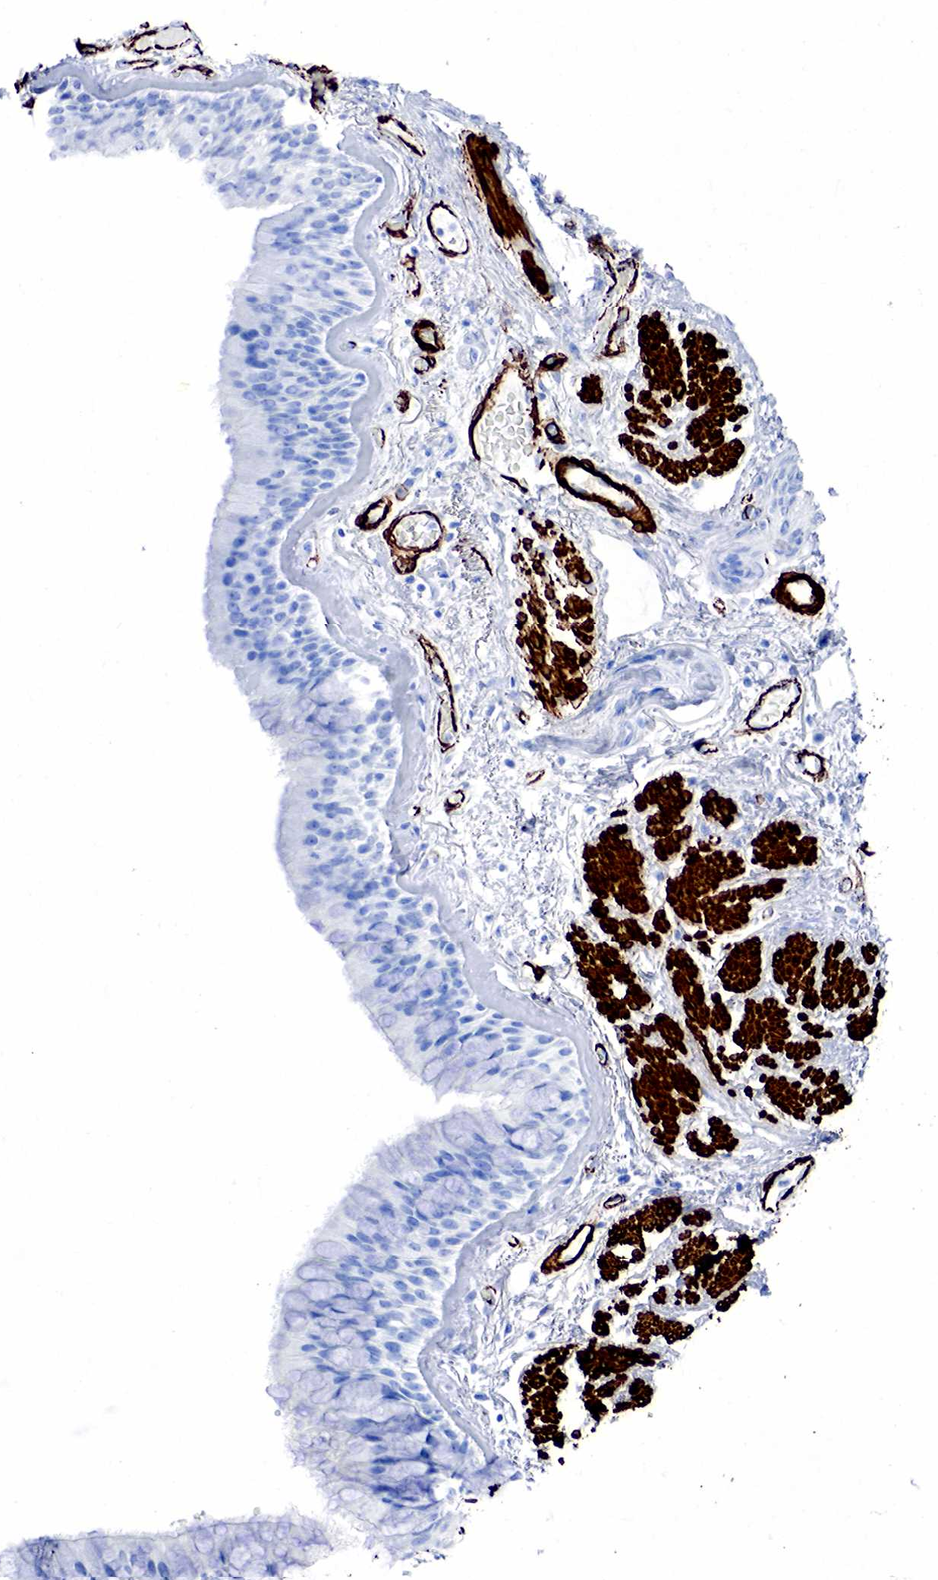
{"staining": {"intensity": "negative", "quantity": "none", "location": "none"}, "tissue": "bronchus", "cell_type": "Respiratory epithelial cells", "image_type": "normal", "snomed": [{"axis": "morphology", "description": "Normal tissue, NOS"}, {"axis": "topography", "description": "Bronchus"}, {"axis": "topography", "description": "Lung"}], "caption": "This is an immunohistochemistry micrograph of benign human bronchus. There is no staining in respiratory epithelial cells.", "gene": "ACTA2", "patient": {"sex": "female", "age": 57}}